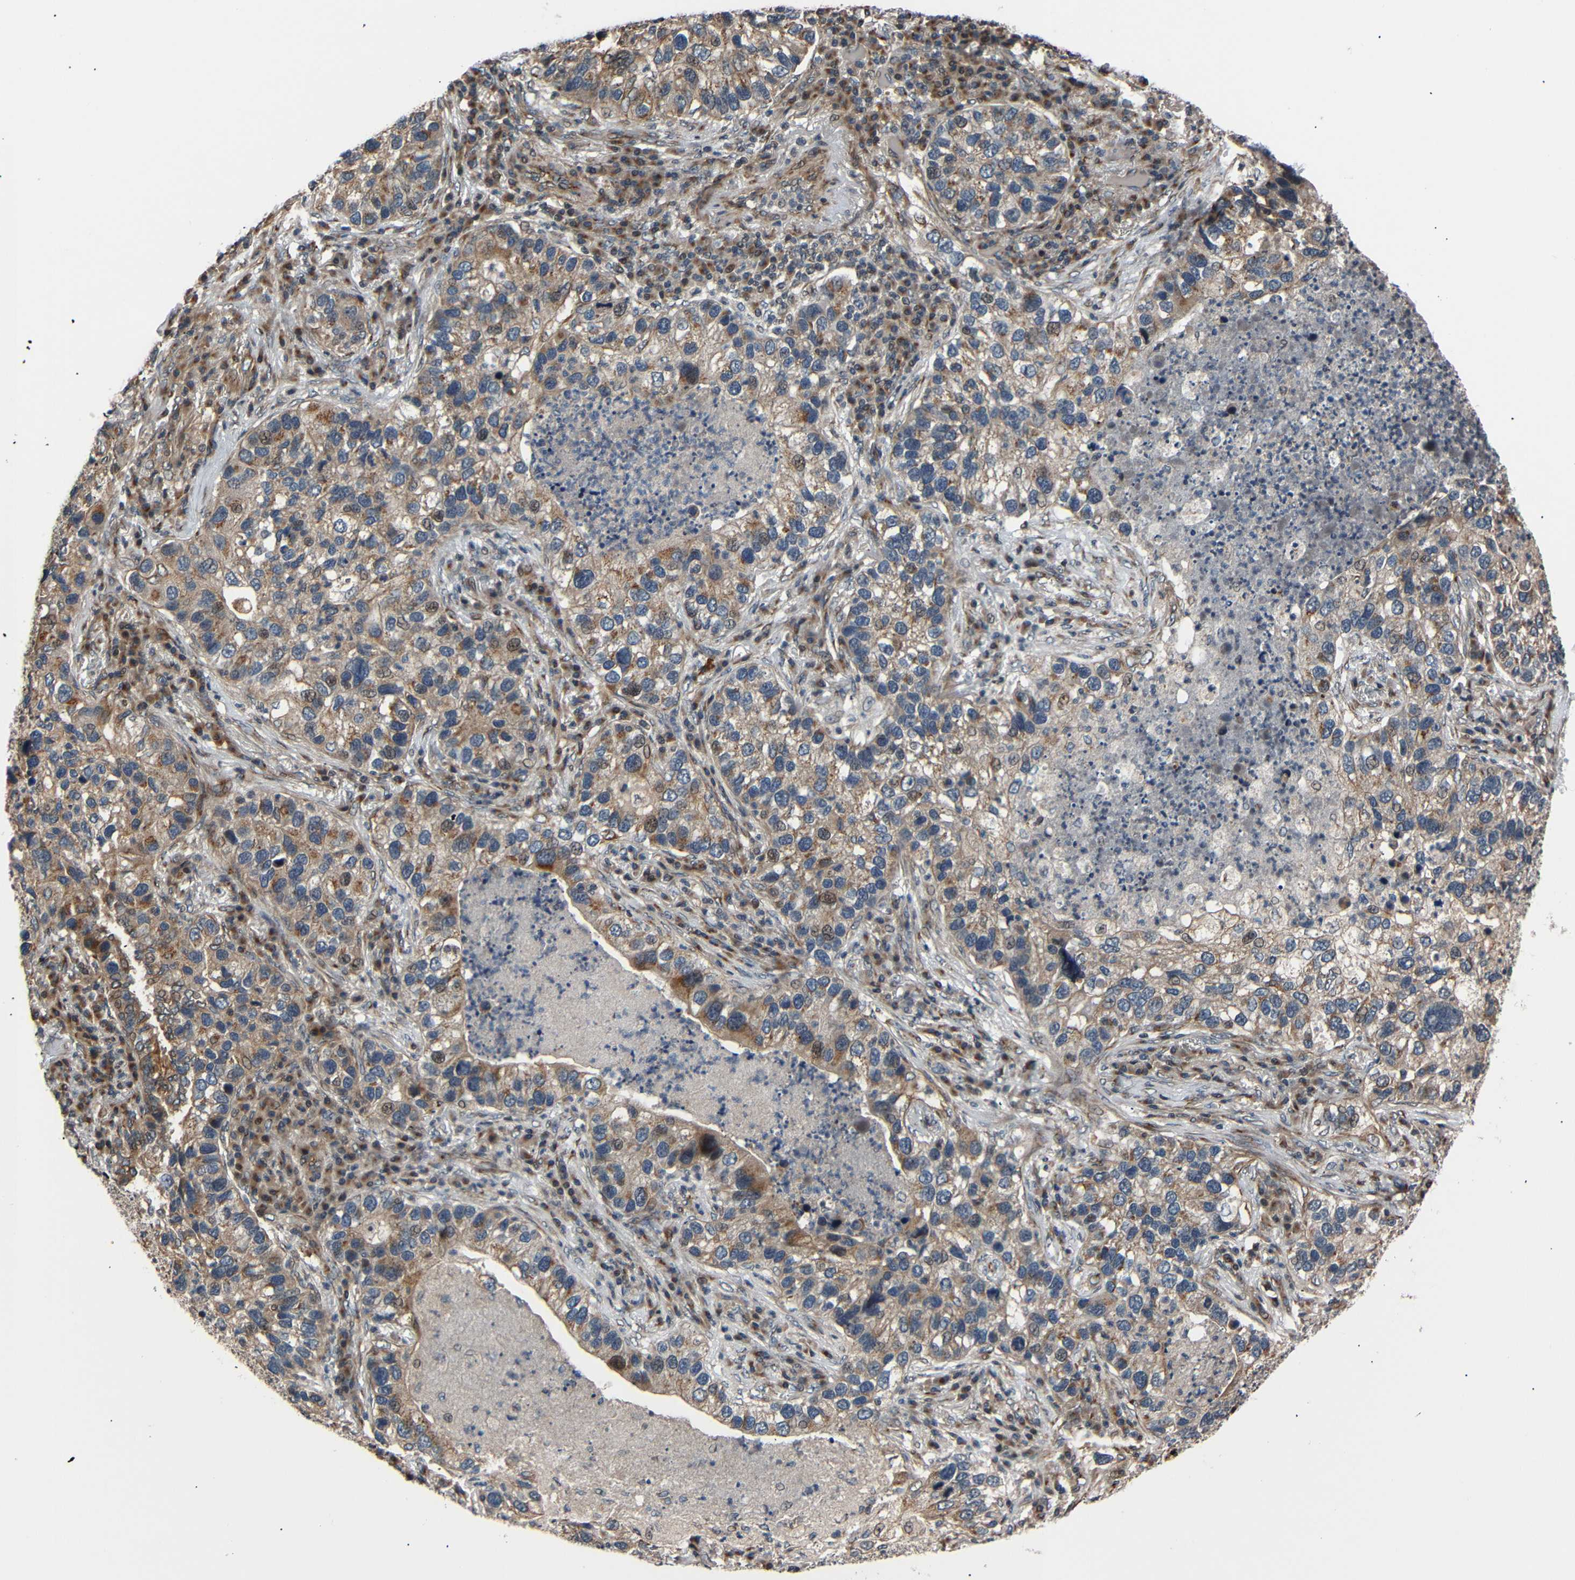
{"staining": {"intensity": "weak", "quantity": ">75%", "location": "cytoplasmic/membranous,nuclear"}, "tissue": "lung cancer", "cell_type": "Tumor cells", "image_type": "cancer", "snomed": [{"axis": "morphology", "description": "Normal tissue, NOS"}, {"axis": "morphology", "description": "Adenocarcinoma, NOS"}, {"axis": "topography", "description": "Bronchus"}, {"axis": "topography", "description": "Lung"}], "caption": "Weak cytoplasmic/membranous and nuclear positivity for a protein is identified in about >75% of tumor cells of adenocarcinoma (lung) using IHC.", "gene": "AKAP9", "patient": {"sex": "male", "age": 54}}